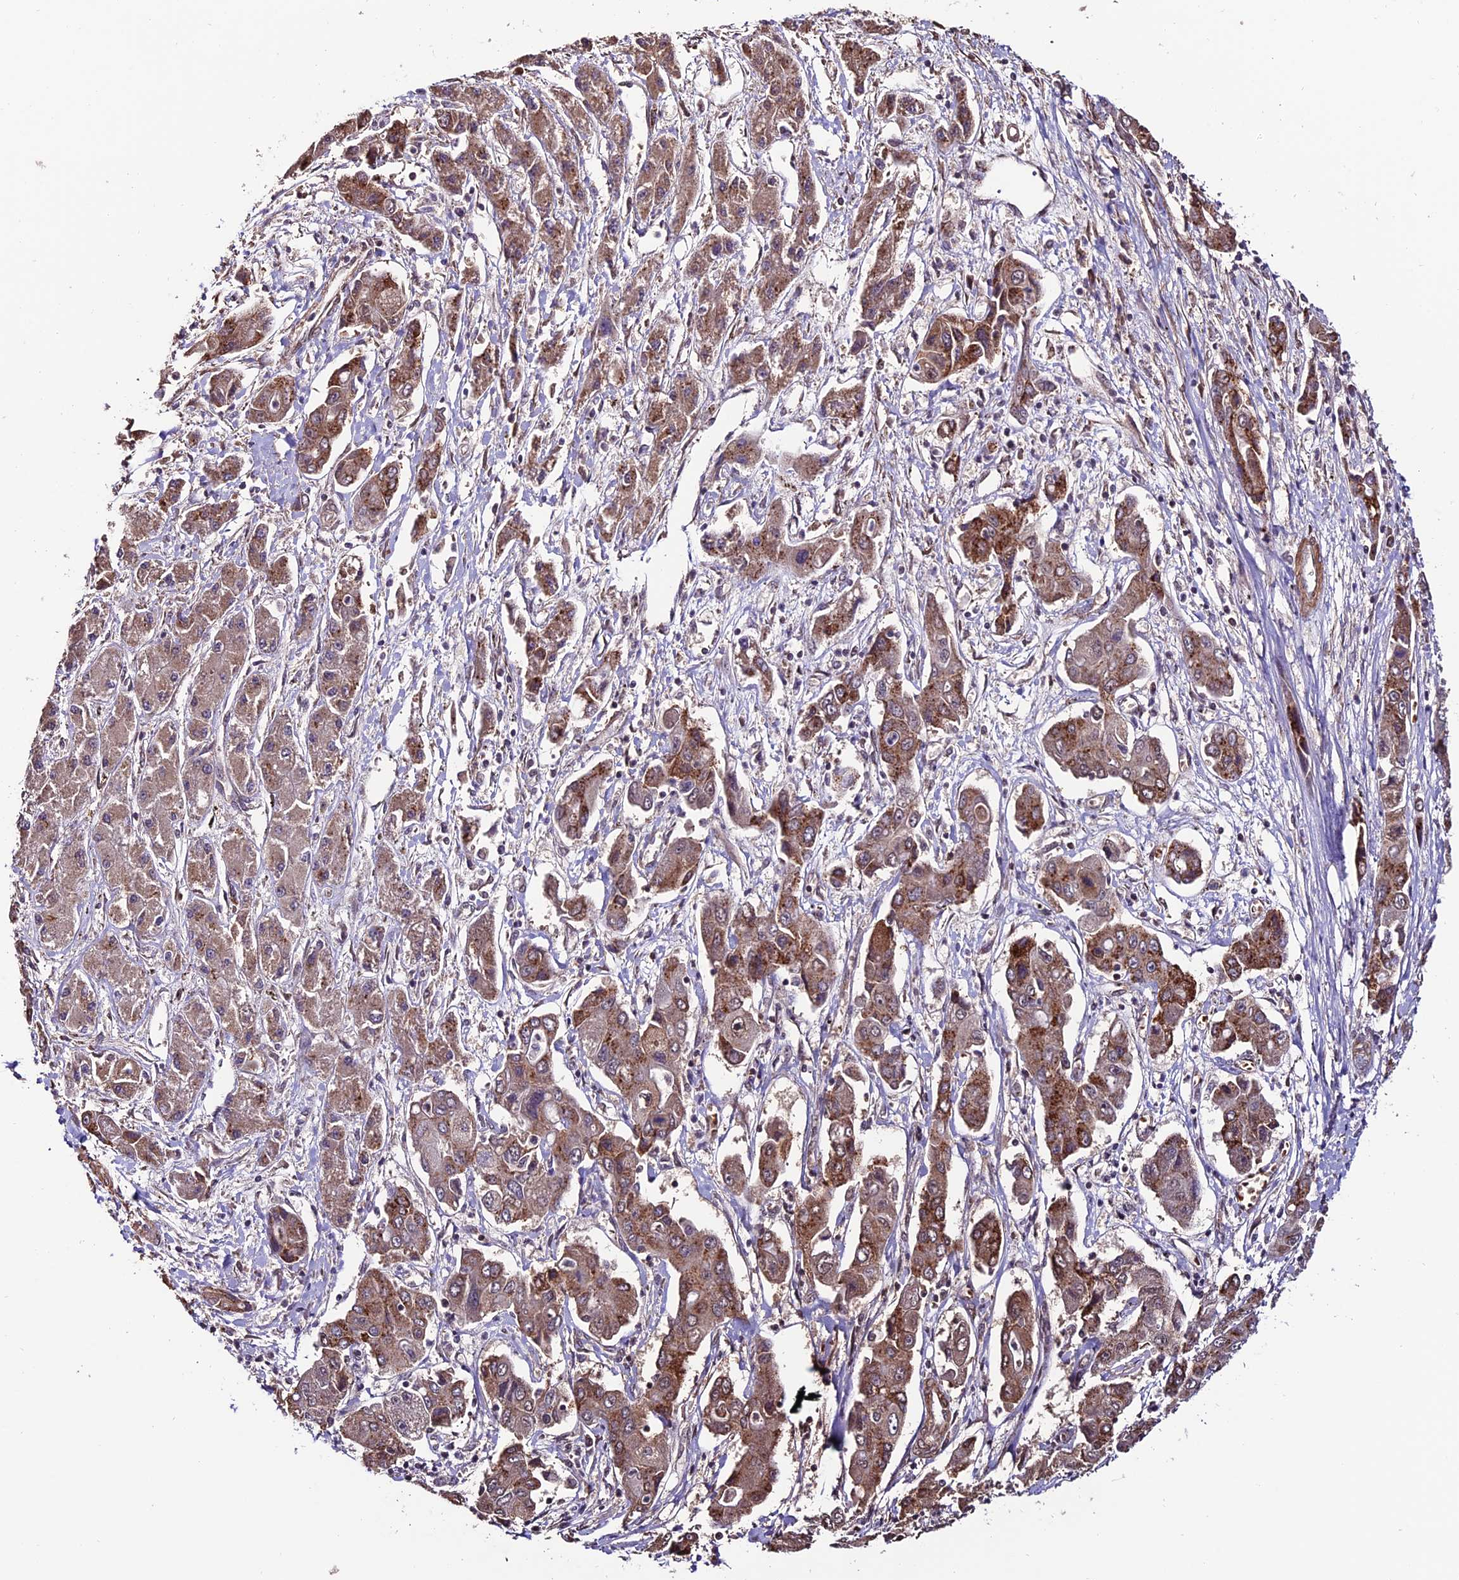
{"staining": {"intensity": "moderate", "quantity": ">75%", "location": "cytoplasmic/membranous,nuclear"}, "tissue": "liver cancer", "cell_type": "Tumor cells", "image_type": "cancer", "snomed": [{"axis": "morphology", "description": "Cholangiocarcinoma"}, {"axis": "topography", "description": "Liver"}], "caption": "Cholangiocarcinoma (liver) stained with a brown dye displays moderate cytoplasmic/membranous and nuclear positive staining in about >75% of tumor cells.", "gene": "CABIN1", "patient": {"sex": "male", "age": 67}}